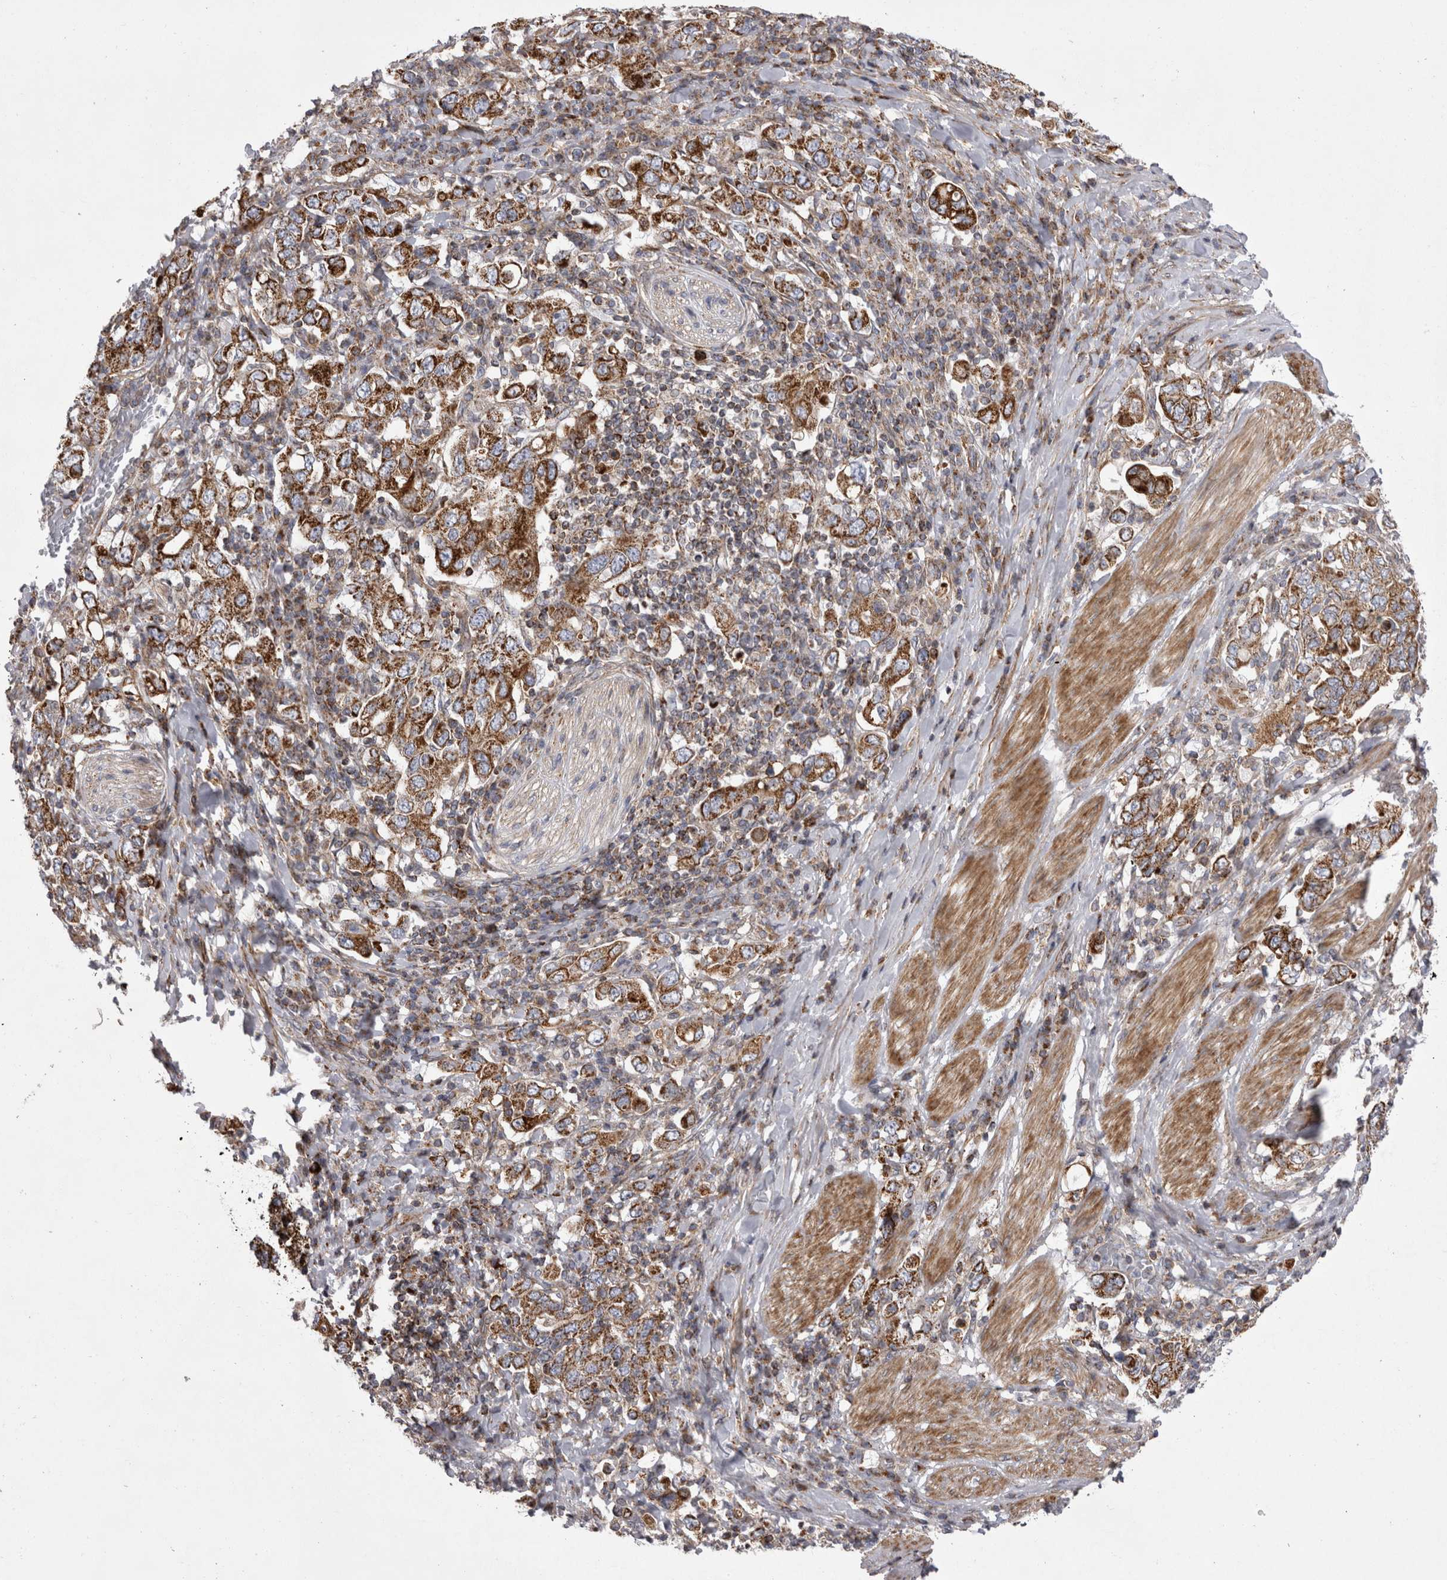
{"staining": {"intensity": "strong", "quantity": ">75%", "location": "cytoplasmic/membranous"}, "tissue": "stomach cancer", "cell_type": "Tumor cells", "image_type": "cancer", "snomed": [{"axis": "morphology", "description": "Adenocarcinoma, NOS"}, {"axis": "topography", "description": "Stomach, upper"}], "caption": "Immunohistochemistry (IHC) of human adenocarcinoma (stomach) shows high levels of strong cytoplasmic/membranous positivity in about >75% of tumor cells.", "gene": "TSPOAP1", "patient": {"sex": "male", "age": 62}}